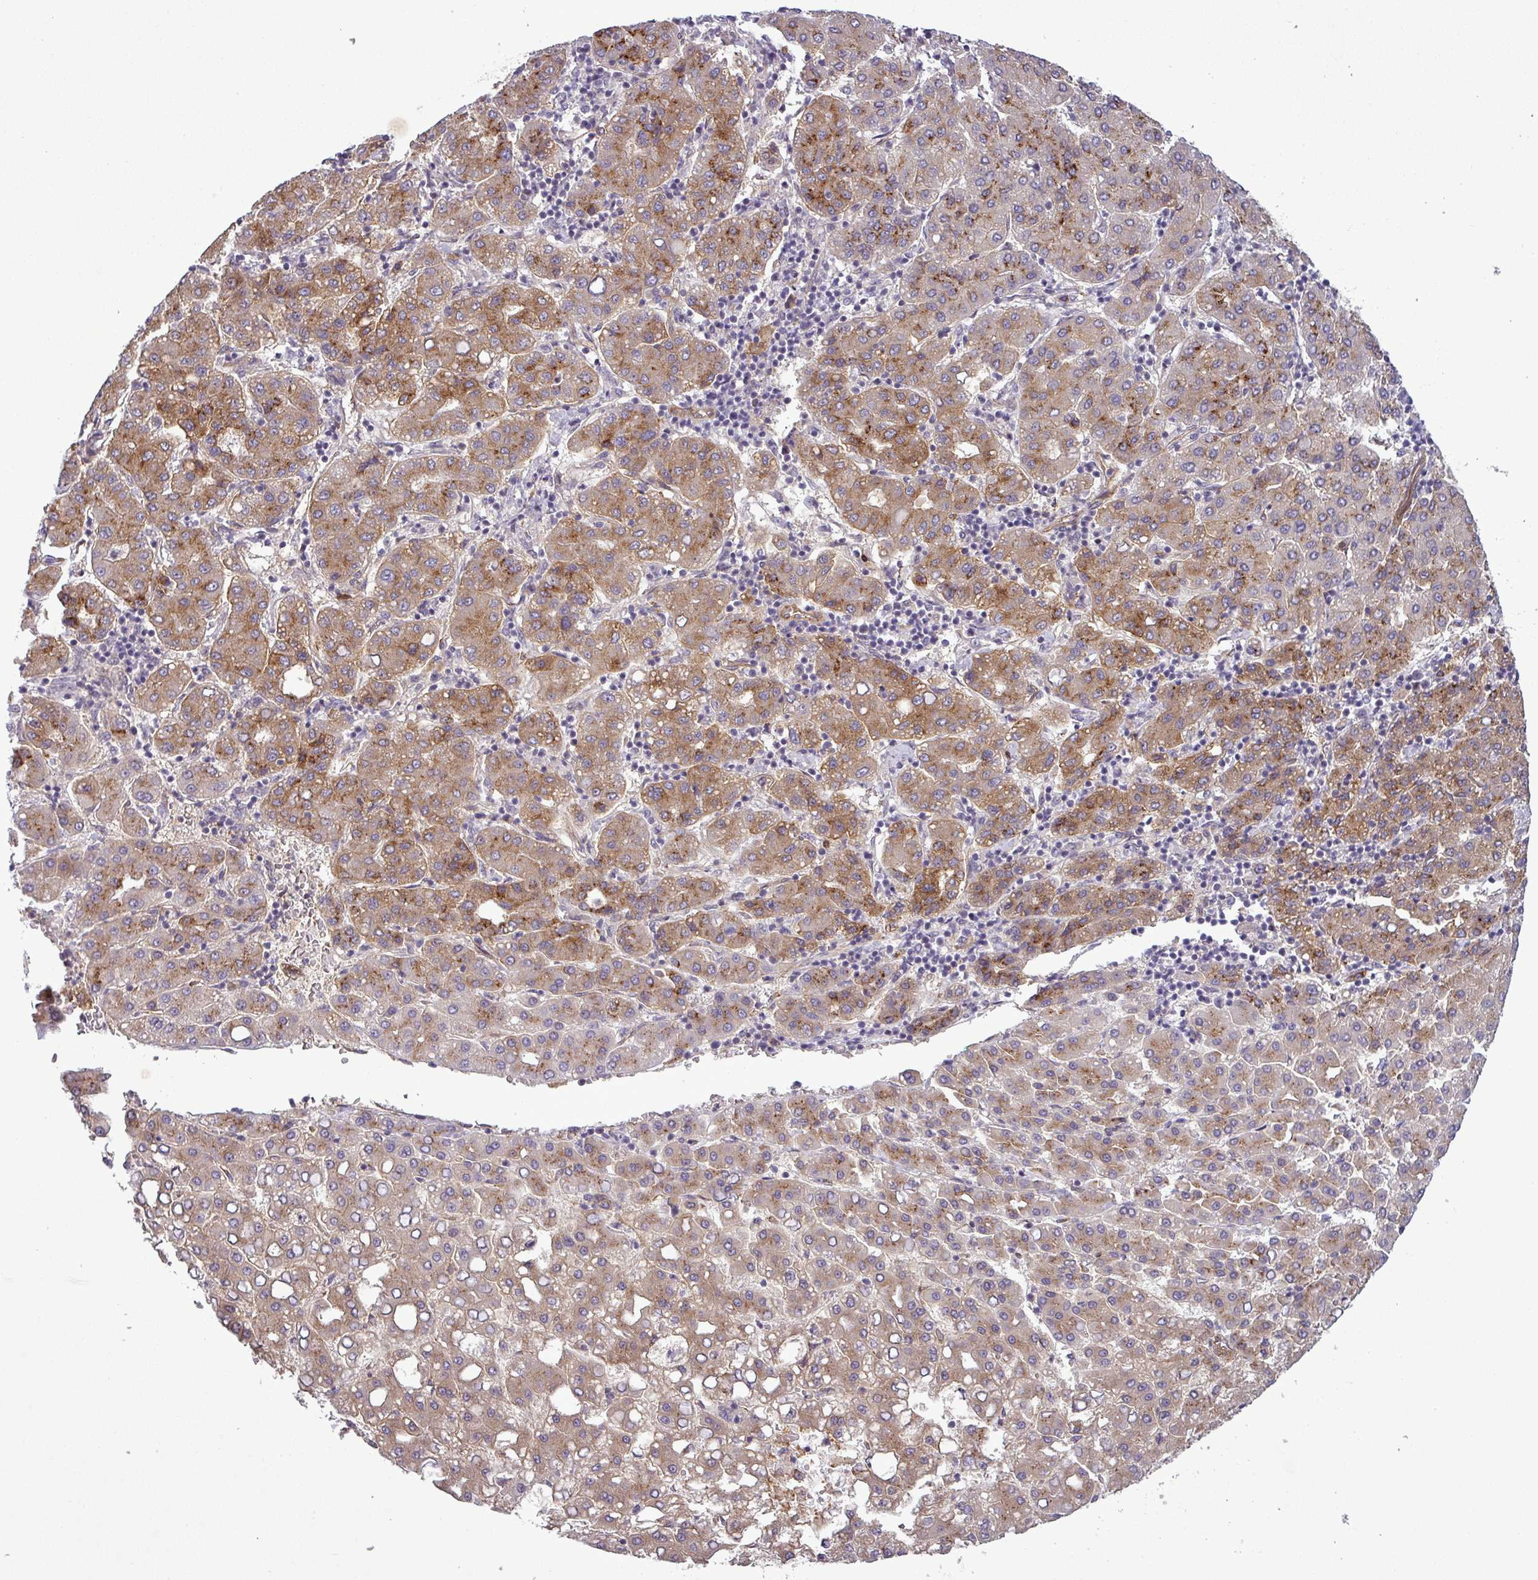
{"staining": {"intensity": "moderate", "quantity": ">75%", "location": "cytoplasmic/membranous"}, "tissue": "liver cancer", "cell_type": "Tumor cells", "image_type": "cancer", "snomed": [{"axis": "morphology", "description": "Carcinoma, Hepatocellular, NOS"}, {"axis": "topography", "description": "Liver"}], "caption": "IHC micrograph of neoplastic tissue: human hepatocellular carcinoma (liver) stained using immunohistochemistry reveals medium levels of moderate protein expression localized specifically in the cytoplasmic/membranous of tumor cells, appearing as a cytoplasmic/membranous brown color.", "gene": "PCDH1", "patient": {"sex": "male", "age": 65}}